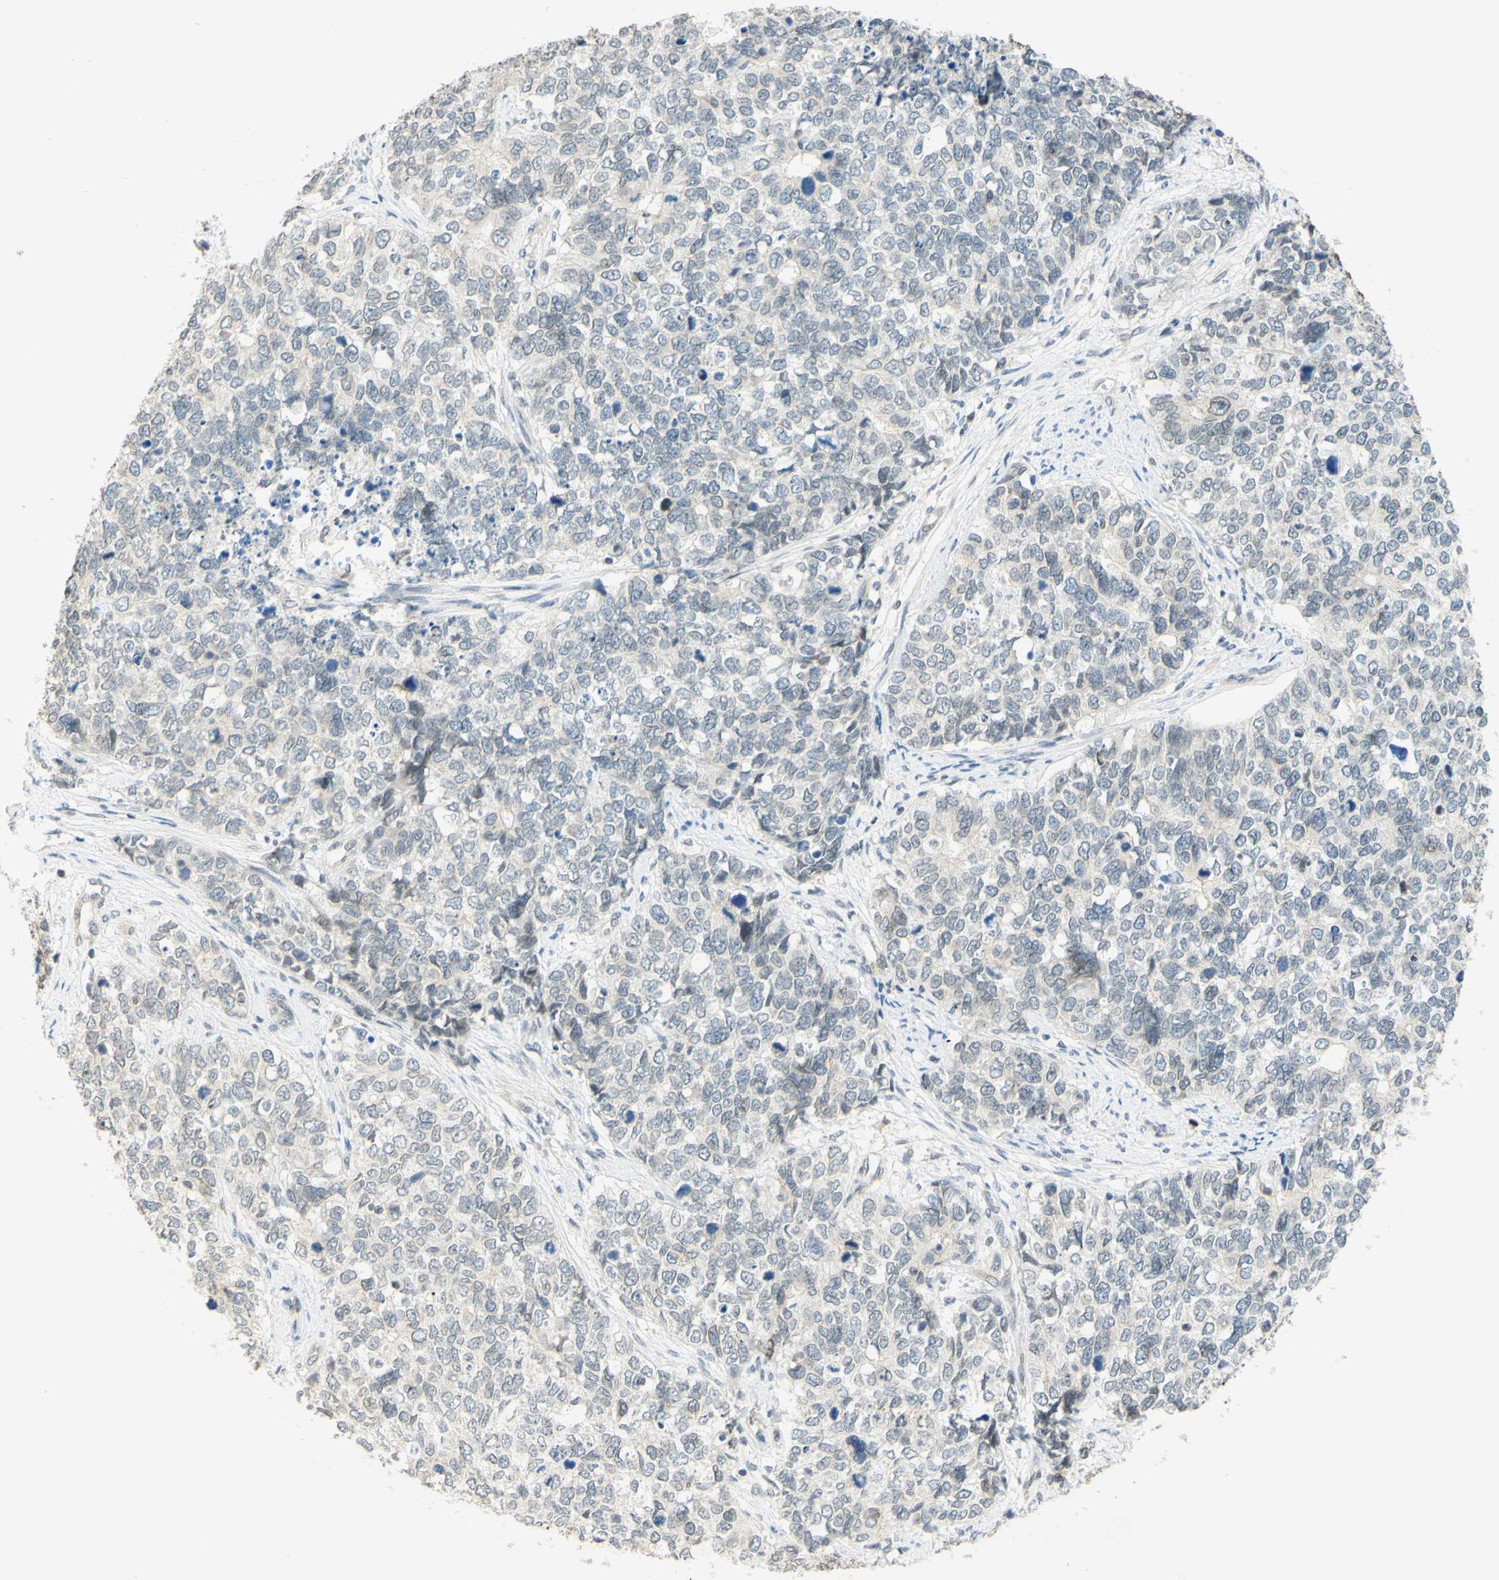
{"staining": {"intensity": "negative", "quantity": "none", "location": "none"}, "tissue": "cervical cancer", "cell_type": "Tumor cells", "image_type": "cancer", "snomed": [{"axis": "morphology", "description": "Squamous cell carcinoma, NOS"}, {"axis": "topography", "description": "Cervix"}], "caption": "Tumor cells show no significant protein expression in cervical cancer (squamous cell carcinoma).", "gene": "C2CD2L", "patient": {"sex": "female", "age": 63}}